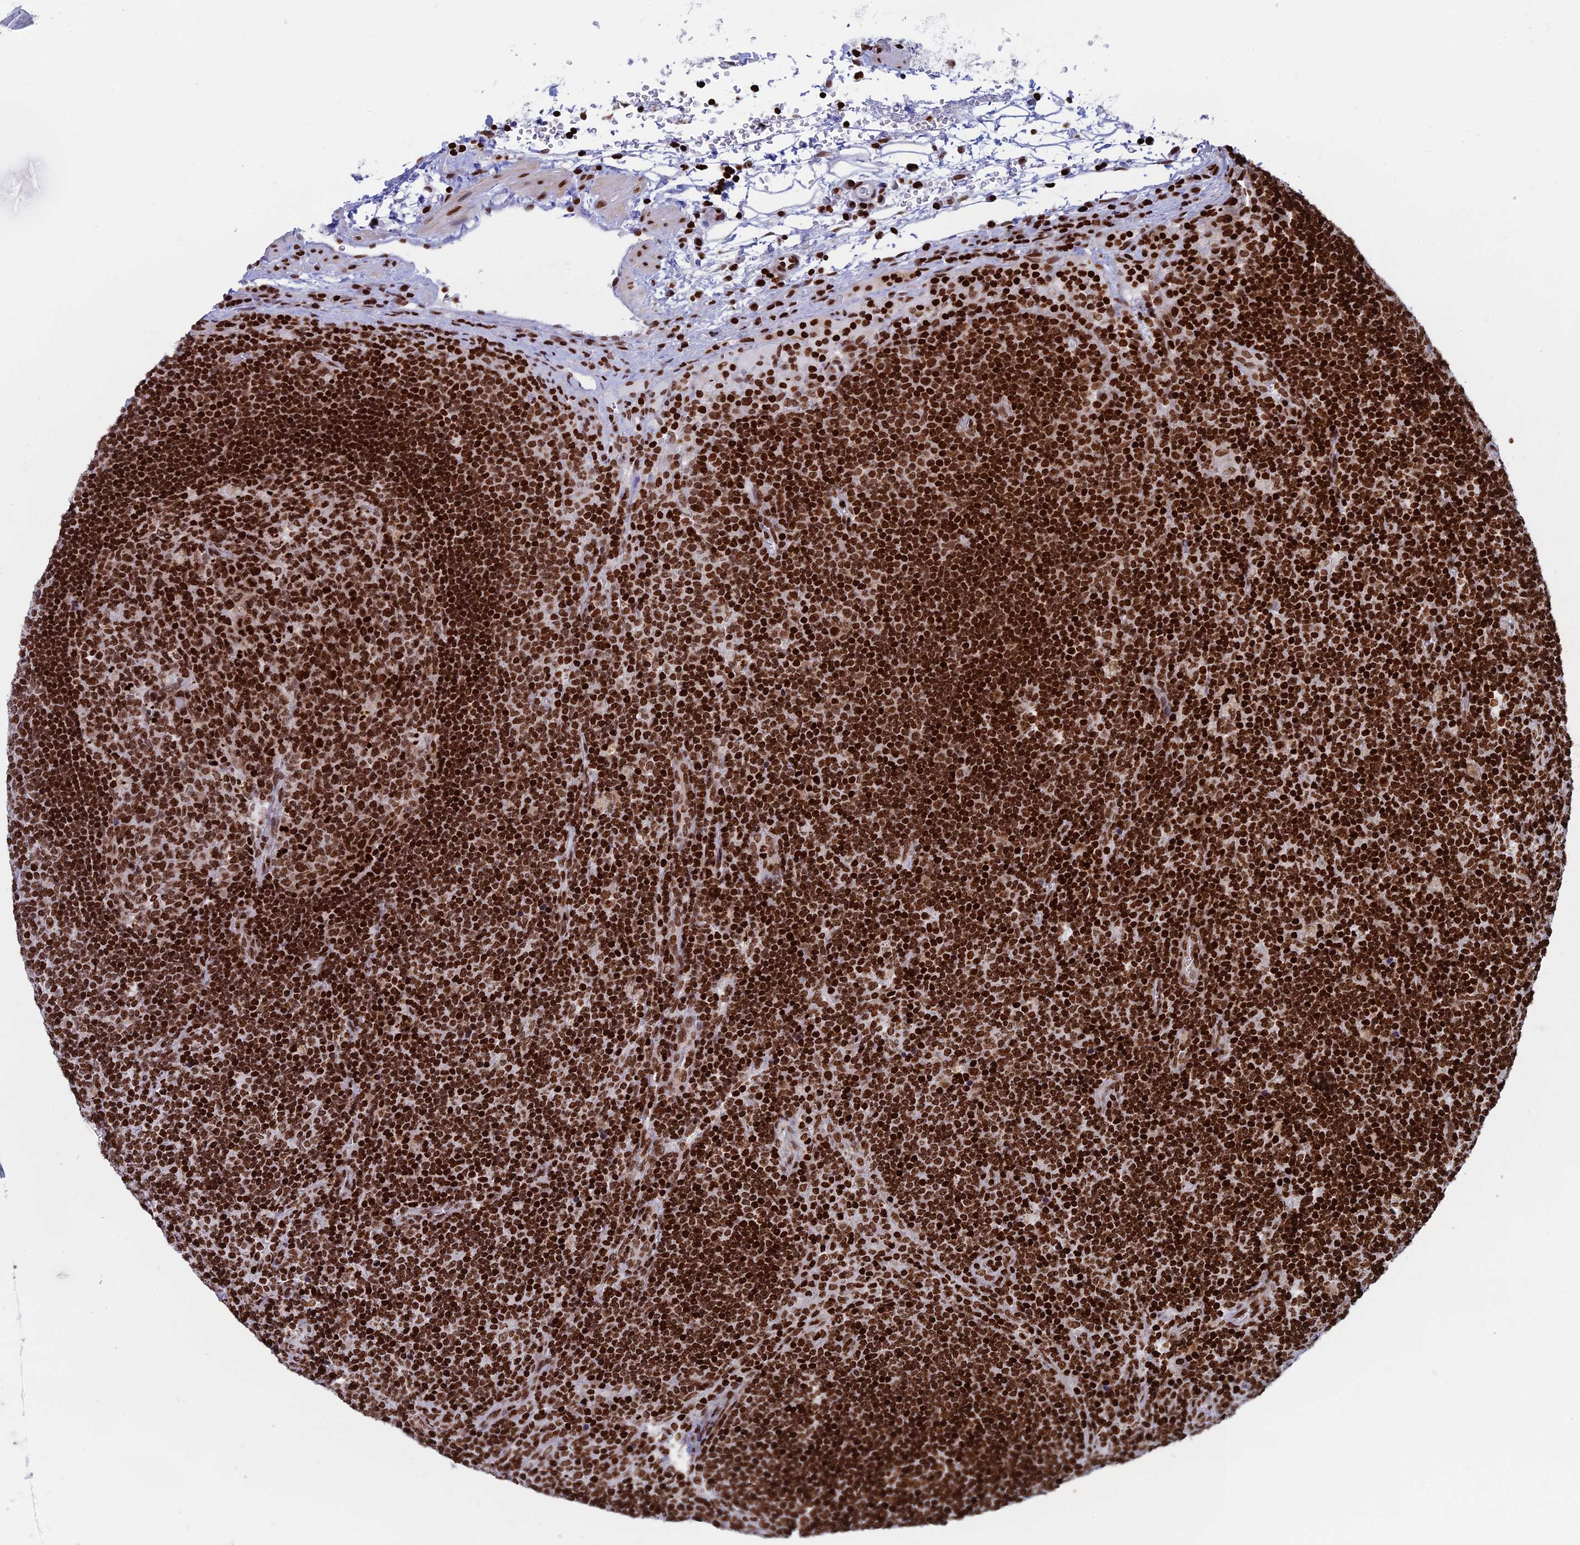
{"staining": {"intensity": "strong", "quantity": ">75%", "location": "nuclear"}, "tissue": "lymph node", "cell_type": "Germinal center cells", "image_type": "normal", "snomed": [{"axis": "morphology", "description": "Normal tissue, NOS"}, {"axis": "topography", "description": "Lymph node"}], "caption": "IHC micrograph of normal lymph node stained for a protein (brown), which demonstrates high levels of strong nuclear staining in approximately >75% of germinal center cells.", "gene": "RPAP1", "patient": {"sex": "male", "age": 58}}